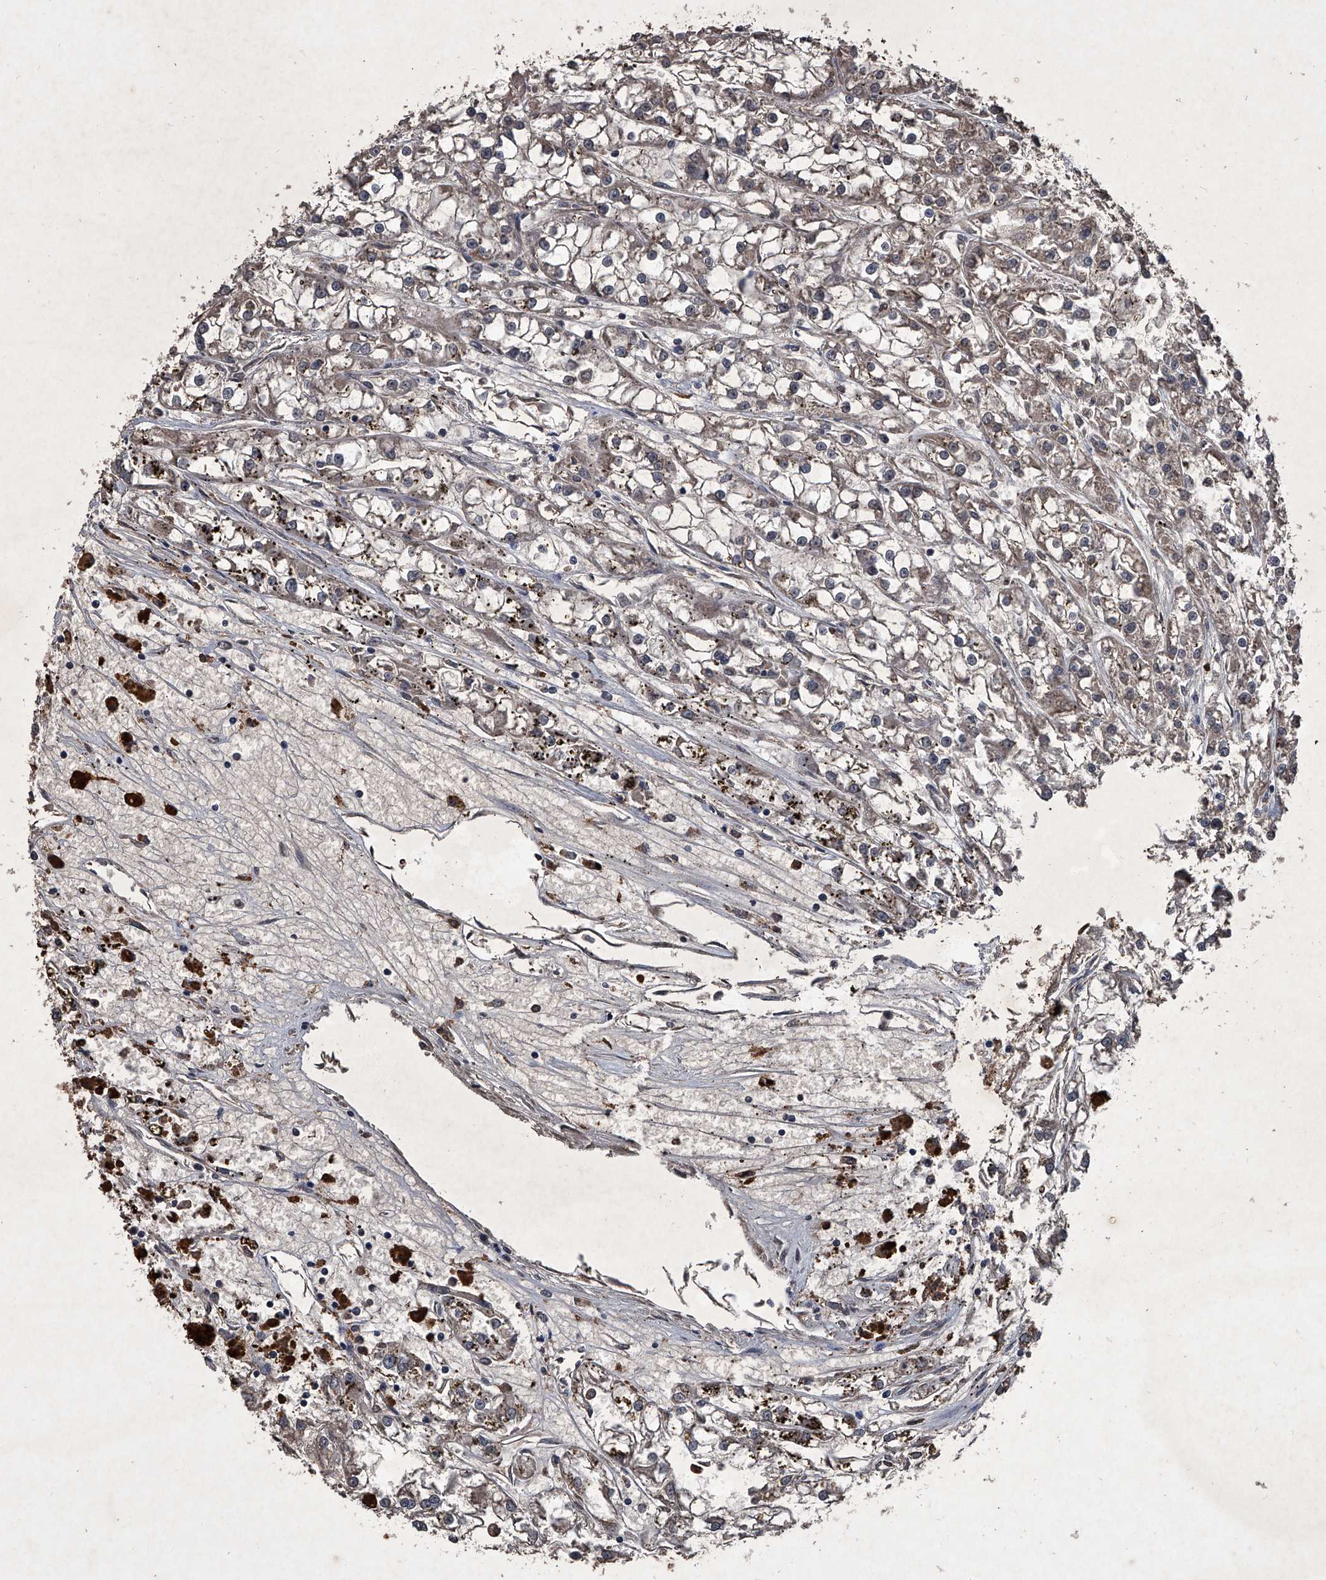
{"staining": {"intensity": "negative", "quantity": "none", "location": "none"}, "tissue": "renal cancer", "cell_type": "Tumor cells", "image_type": "cancer", "snomed": [{"axis": "morphology", "description": "Adenocarcinoma, NOS"}, {"axis": "topography", "description": "Kidney"}], "caption": "Tumor cells show no significant positivity in renal cancer (adenocarcinoma). (DAB (3,3'-diaminobenzidine) immunohistochemistry, high magnification).", "gene": "MAPKAP1", "patient": {"sex": "female", "age": 52}}